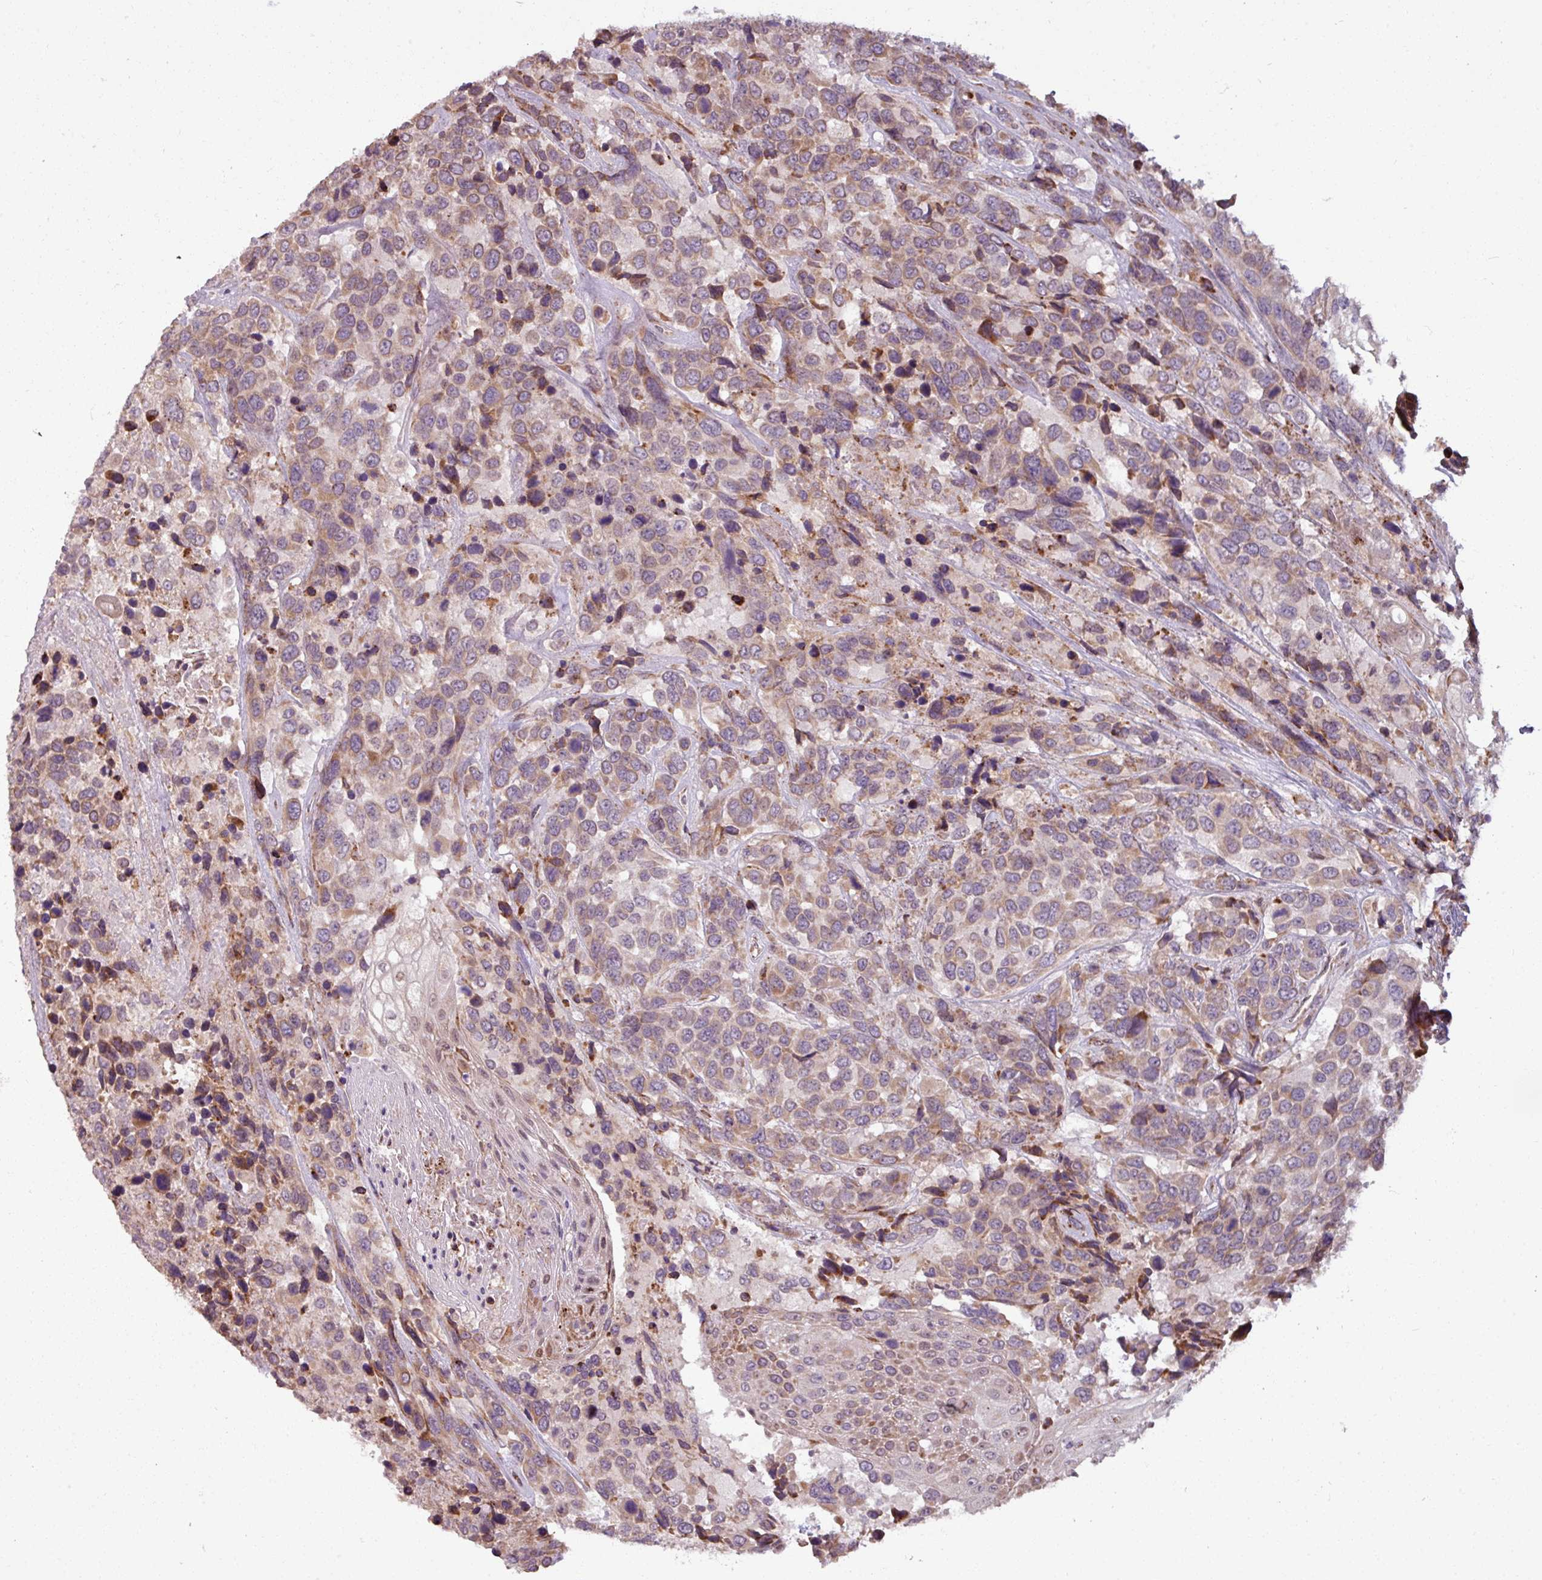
{"staining": {"intensity": "weak", "quantity": "25%-75%", "location": "cytoplasmic/membranous"}, "tissue": "urothelial cancer", "cell_type": "Tumor cells", "image_type": "cancer", "snomed": [{"axis": "morphology", "description": "Urothelial carcinoma, High grade"}, {"axis": "topography", "description": "Urinary bladder"}], "caption": "Urothelial cancer stained for a protein (brown) exhibits weak cytoplasmic/membranous positive positivity in about 25%-75% of tumor cells.", "gene": "MAGT1", "patient": {"sex": "female", "age": 70}}